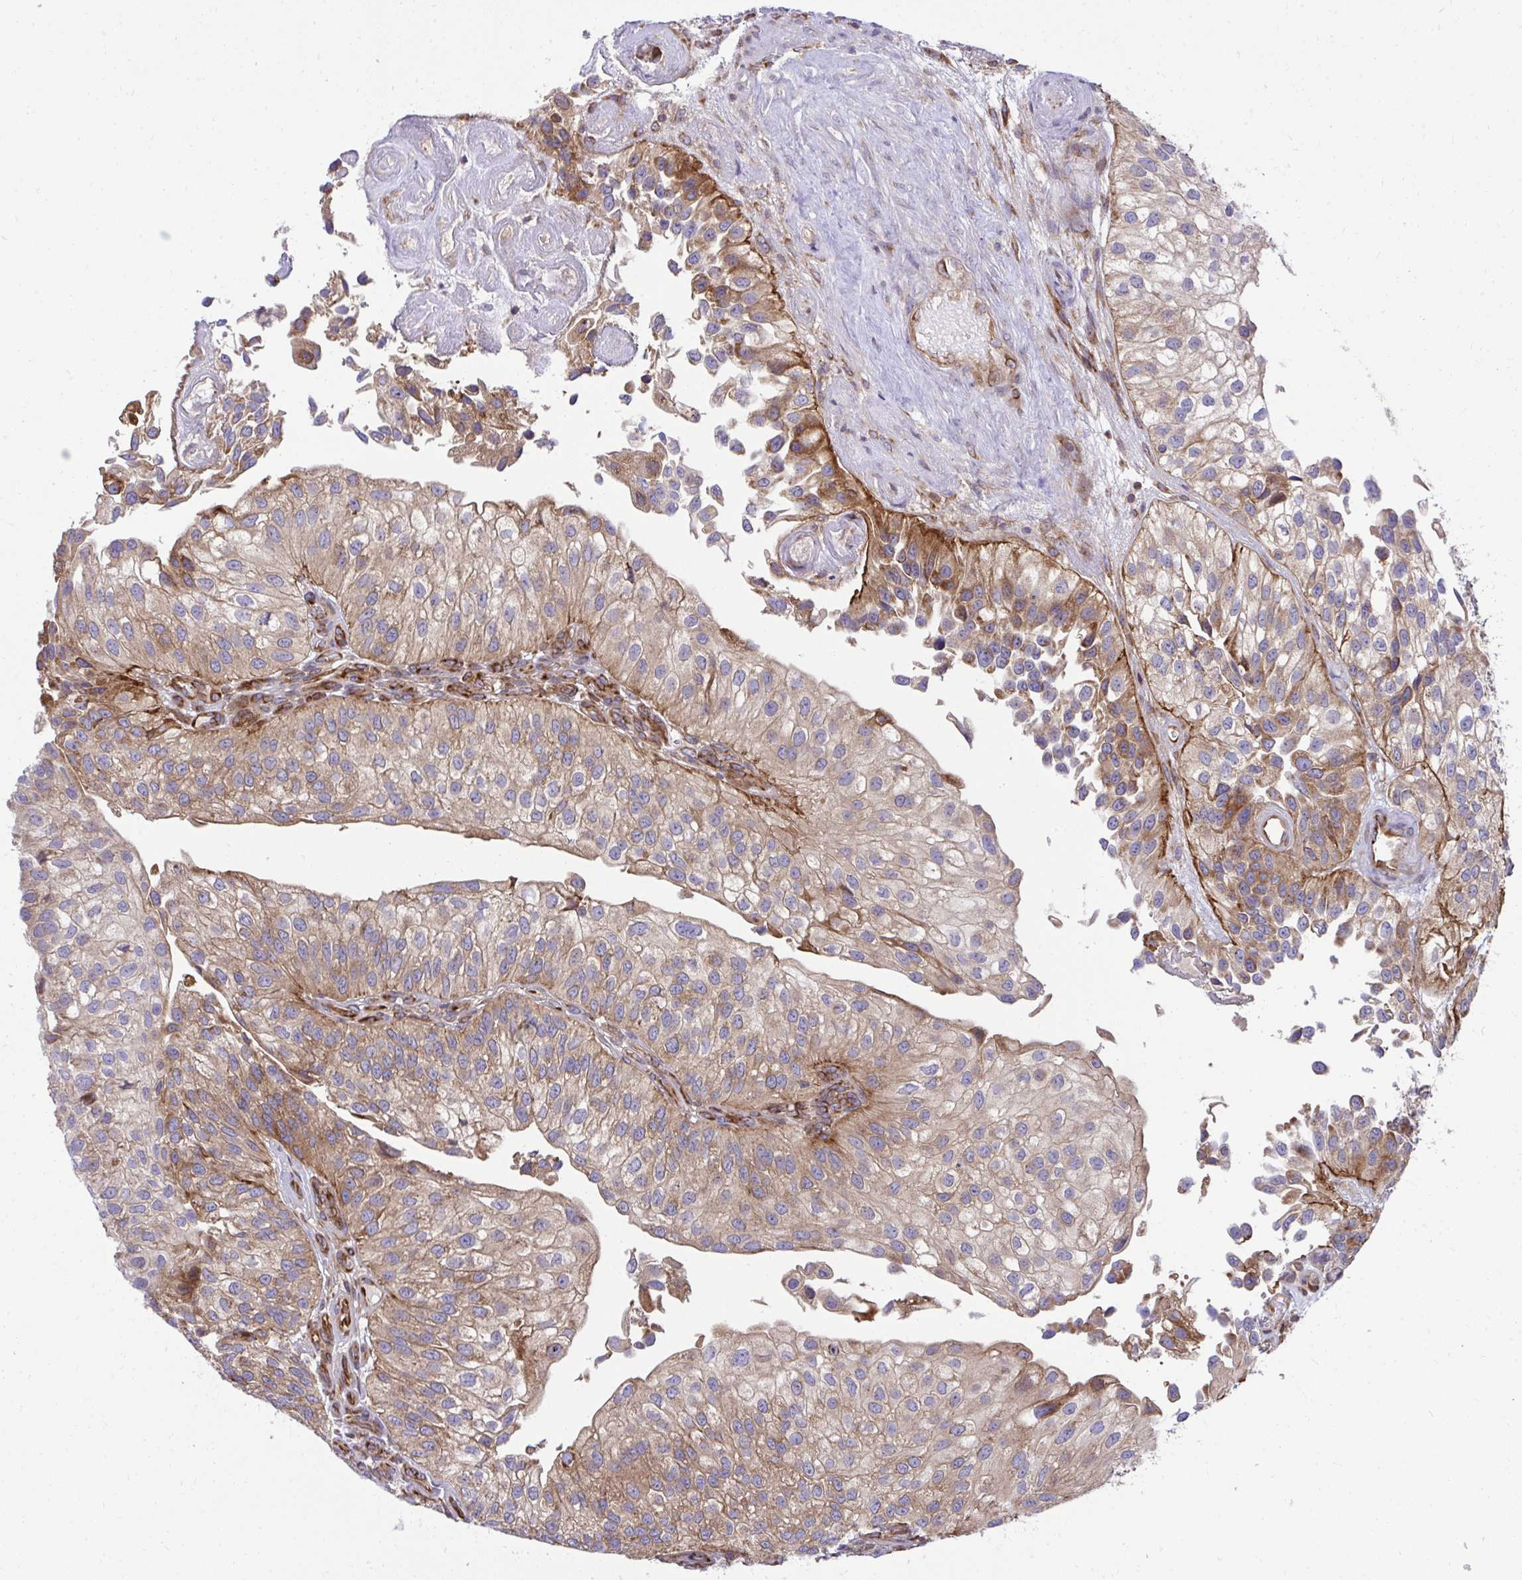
{"staining": {"intensity": "moderate", "quantity": ">75%", "location": "cytoplasmic/membranous"}, "tissue": "urothelial cancer", "cell_type": "Tumor cells", "image_type": "cancer", "snomed": [{"axis": "morphology", "description": "Urothelial carcinoma, NOS"}, {"axis": "topography", "description": "Urinary bladder"}], "caption": "A brown stain shows moderate cytoplasmic/membranous positivity of a protein in human urothelial cancer tumor cells. Nuclei are stained in blue.", "gene": "NMNAT3", "patient": {"sex": "male", "age": 87}}